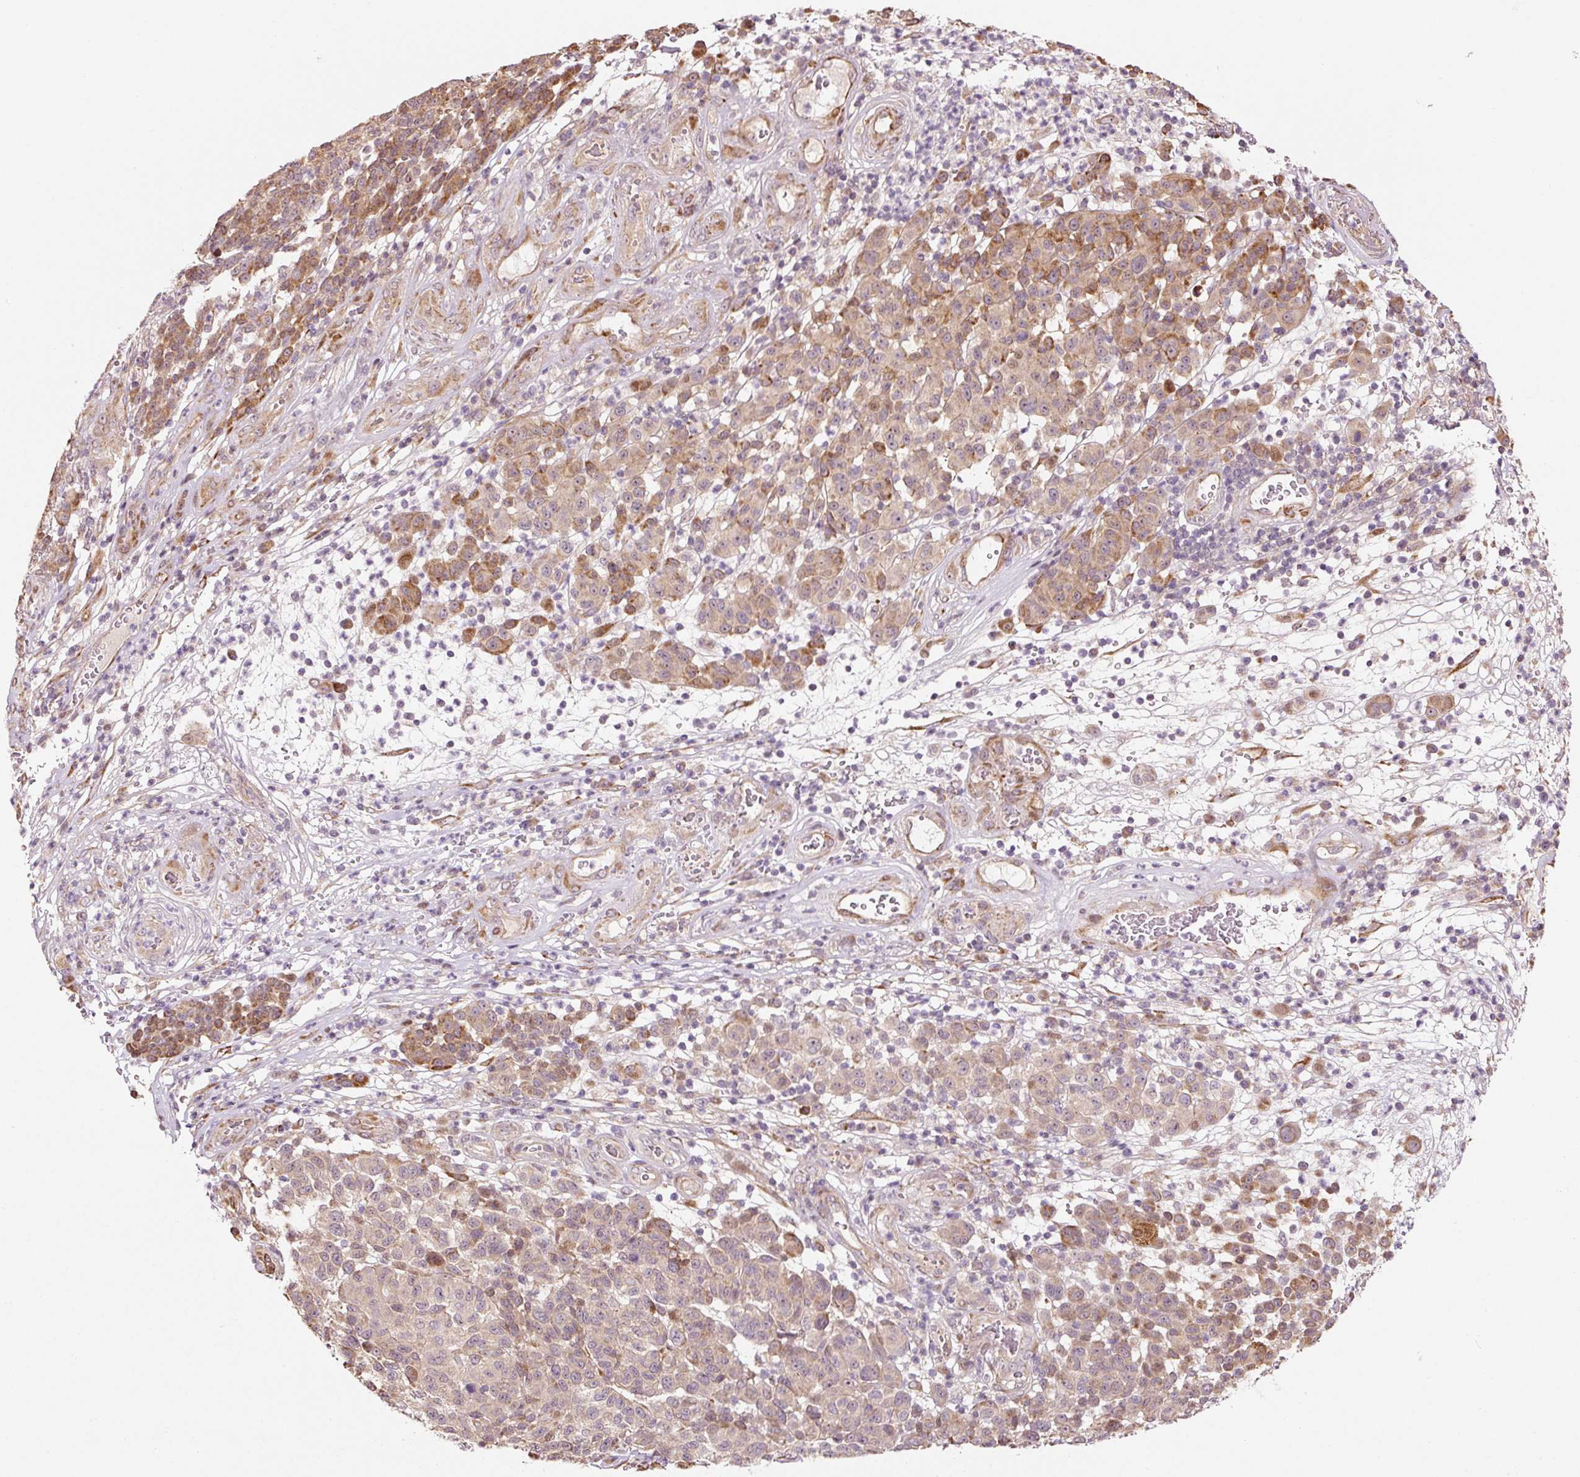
{"staining": {"intensity": "moderate", "quantity": "25%-75%", "location": "cytoplasmic/membranous"}, "tissue": "melanoma", "cell_type": "Tumor cells", "image_type": "cancer", "snomed": [{"axis": "morphology", "description": "Malignant melanoma, NOS"}, {"axis": "topography", "description": "Skin"}], "caption": "Melanoma was stained to show a protein in brown. There is medium levels of moderate cytoplasmic/membranous staining in approximately 25%-75% of tumor cells. Immunohistochemistry (ihc) stains the protein of interest in brown and the nuclei are stained blue.", "gene": "ETF1", "patient": {"sex": "male", "age": 49}}